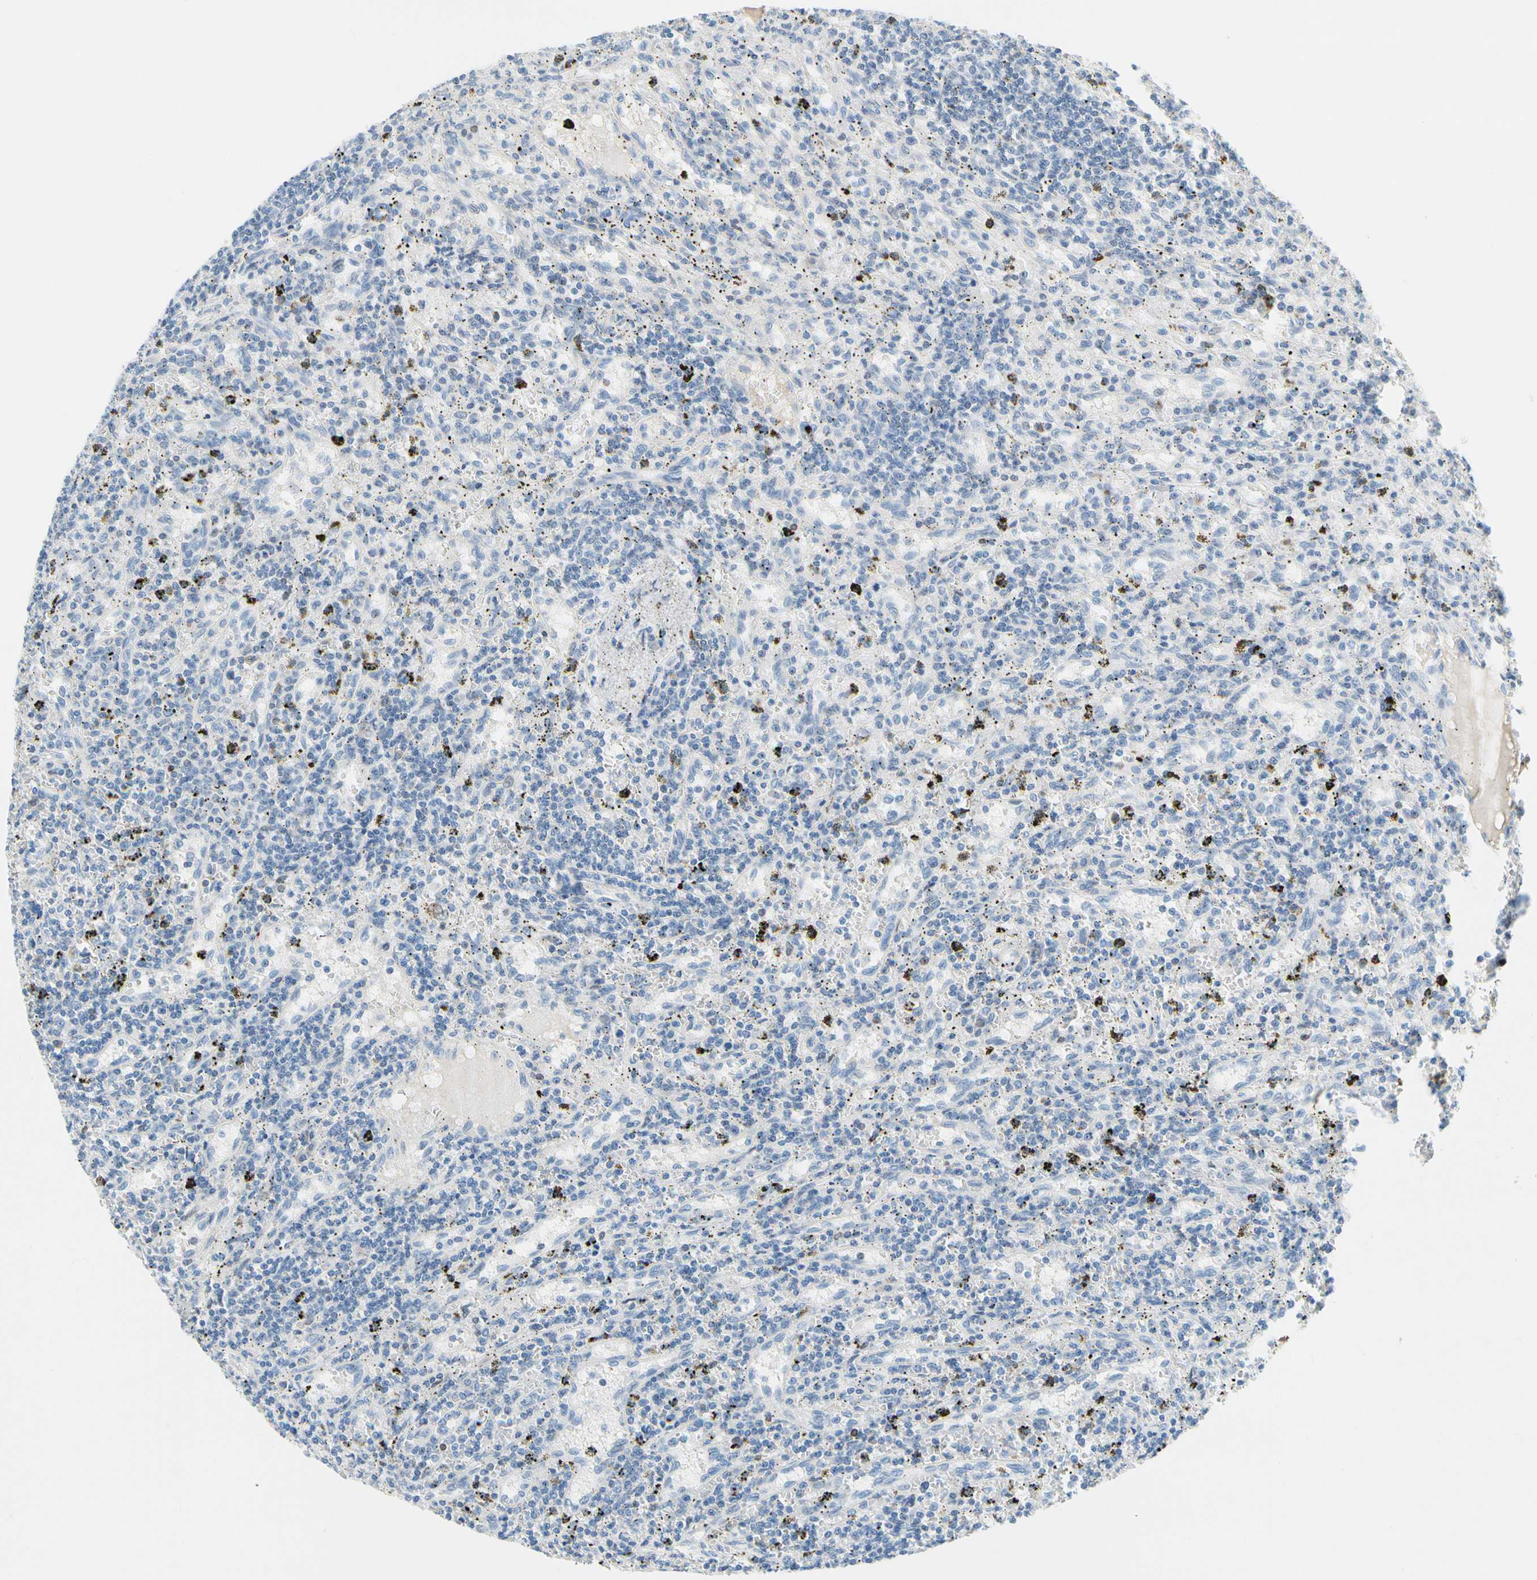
{"staining": {"intensity": "negative", "quantity": "none", "location": "none"}, "tissue": "lymphoma", "cell_type": "Tumor cells", "image_type": "cancer", "snomed": [{"axis": "morphology", "description": "Malignant lymphoma, non-Hodgkin's type, Low grade"}, {"axis": "topography", "description": "Spleen"}], "caption": "DAB immunohistochemical staining of human lymphoma demonstrates no significant staining in tumor cells.", "gene": "ZNF132", "patient": {"sex": "male", "age": 76}}